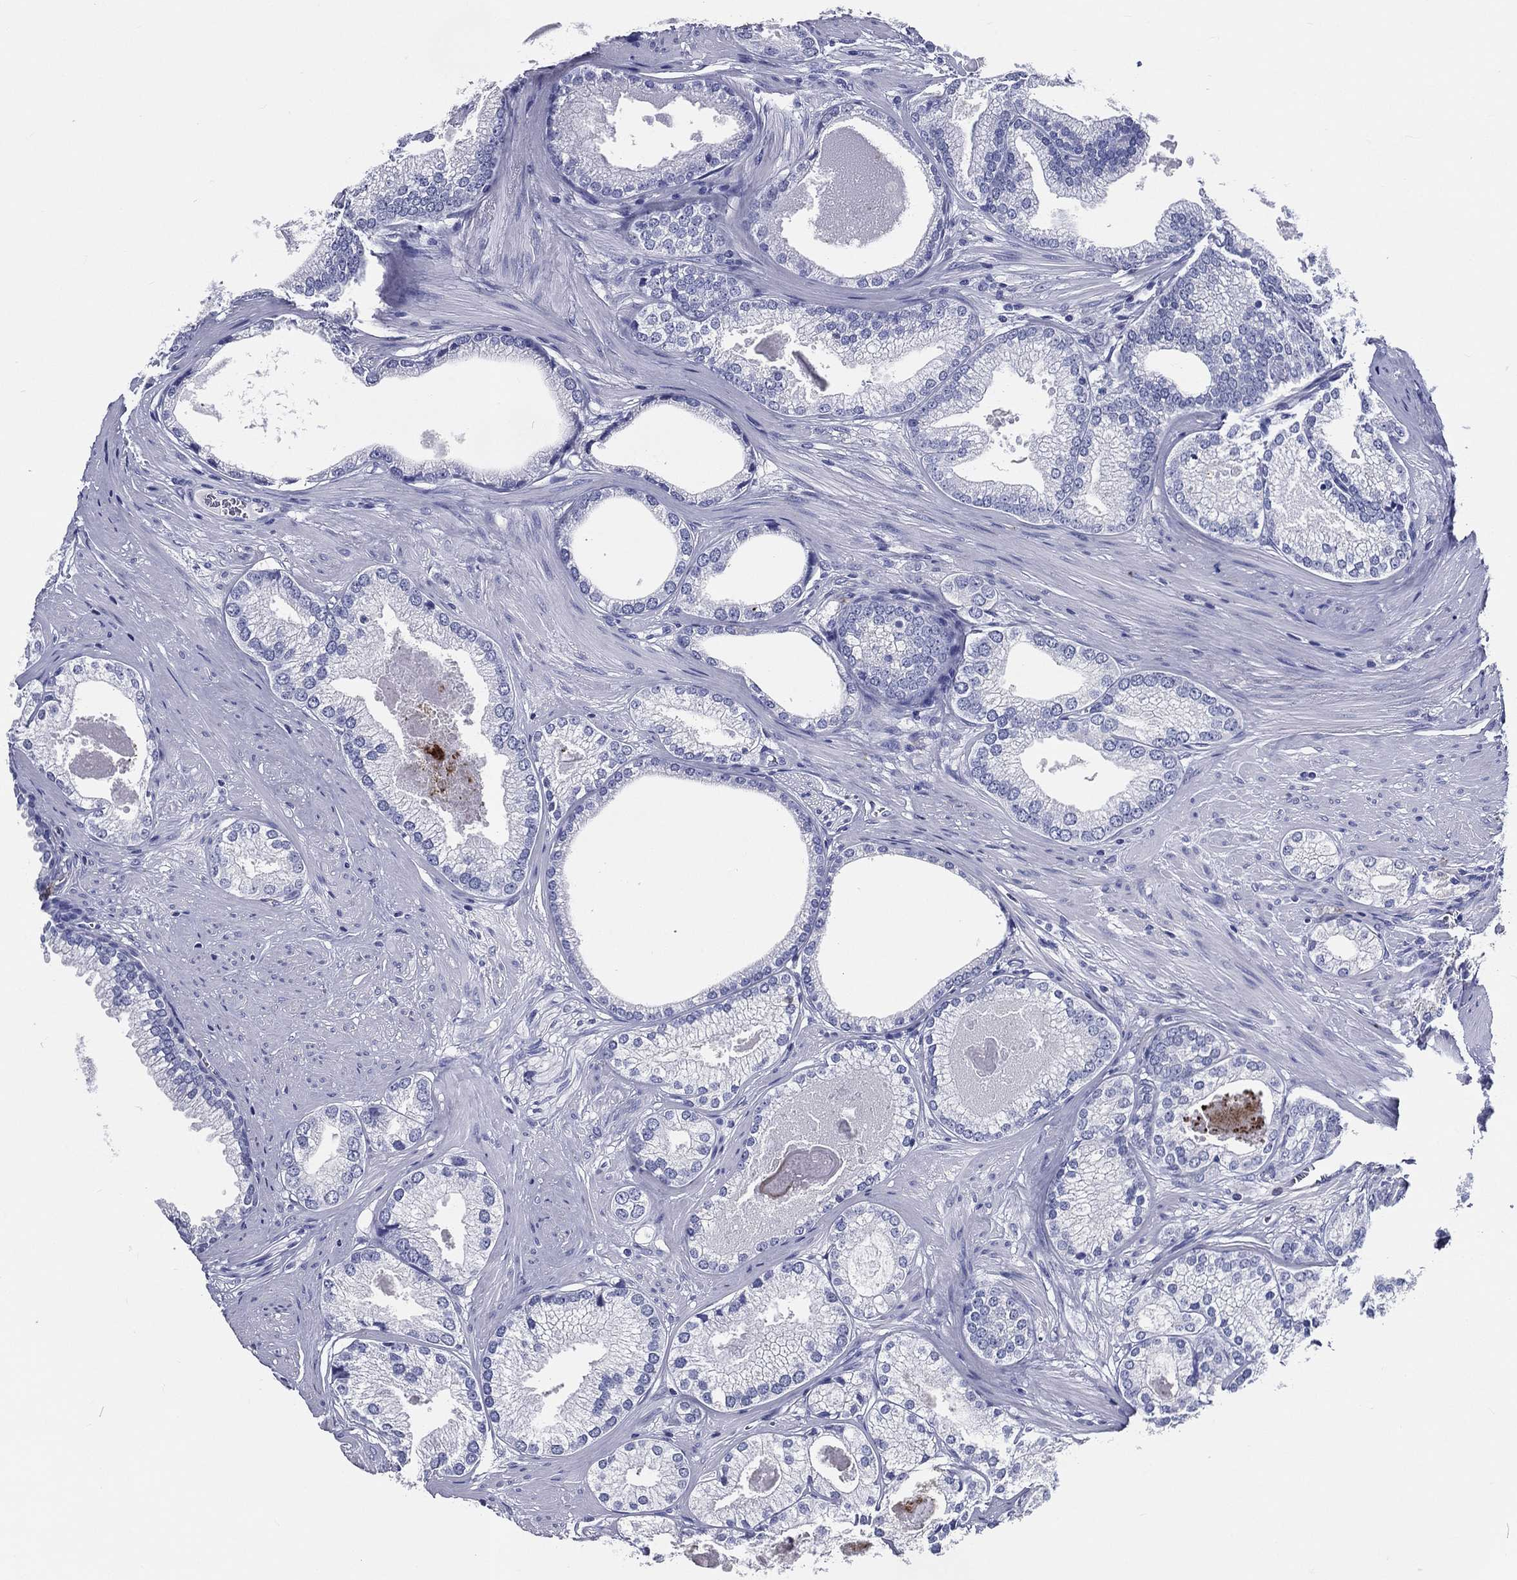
{"staining": {"intensity": "negative", "quantity": "none", "location": "none"}, "tissue": "prostate cancer", "cell_type": "Tumor cells", "image_type": "cancer", "snomed": [{"axis": "morphology", "description": "Adenocarcinoma, High grade"}, {"axis": "topography", "description": "Prostate and seminal vesicle, NOS"}], "caption": "This histopathology image is of adenocarcinoma (high-grade) (prostate) stained with IHC to label a protein in brown with the nuclei are counter-stained blue. There is no positivity in tumor cells. (DAB immunohistochemistry (IHC), high magnification).", "gene": "ACE2", "patient": {"sex": "male", "age": 62}}